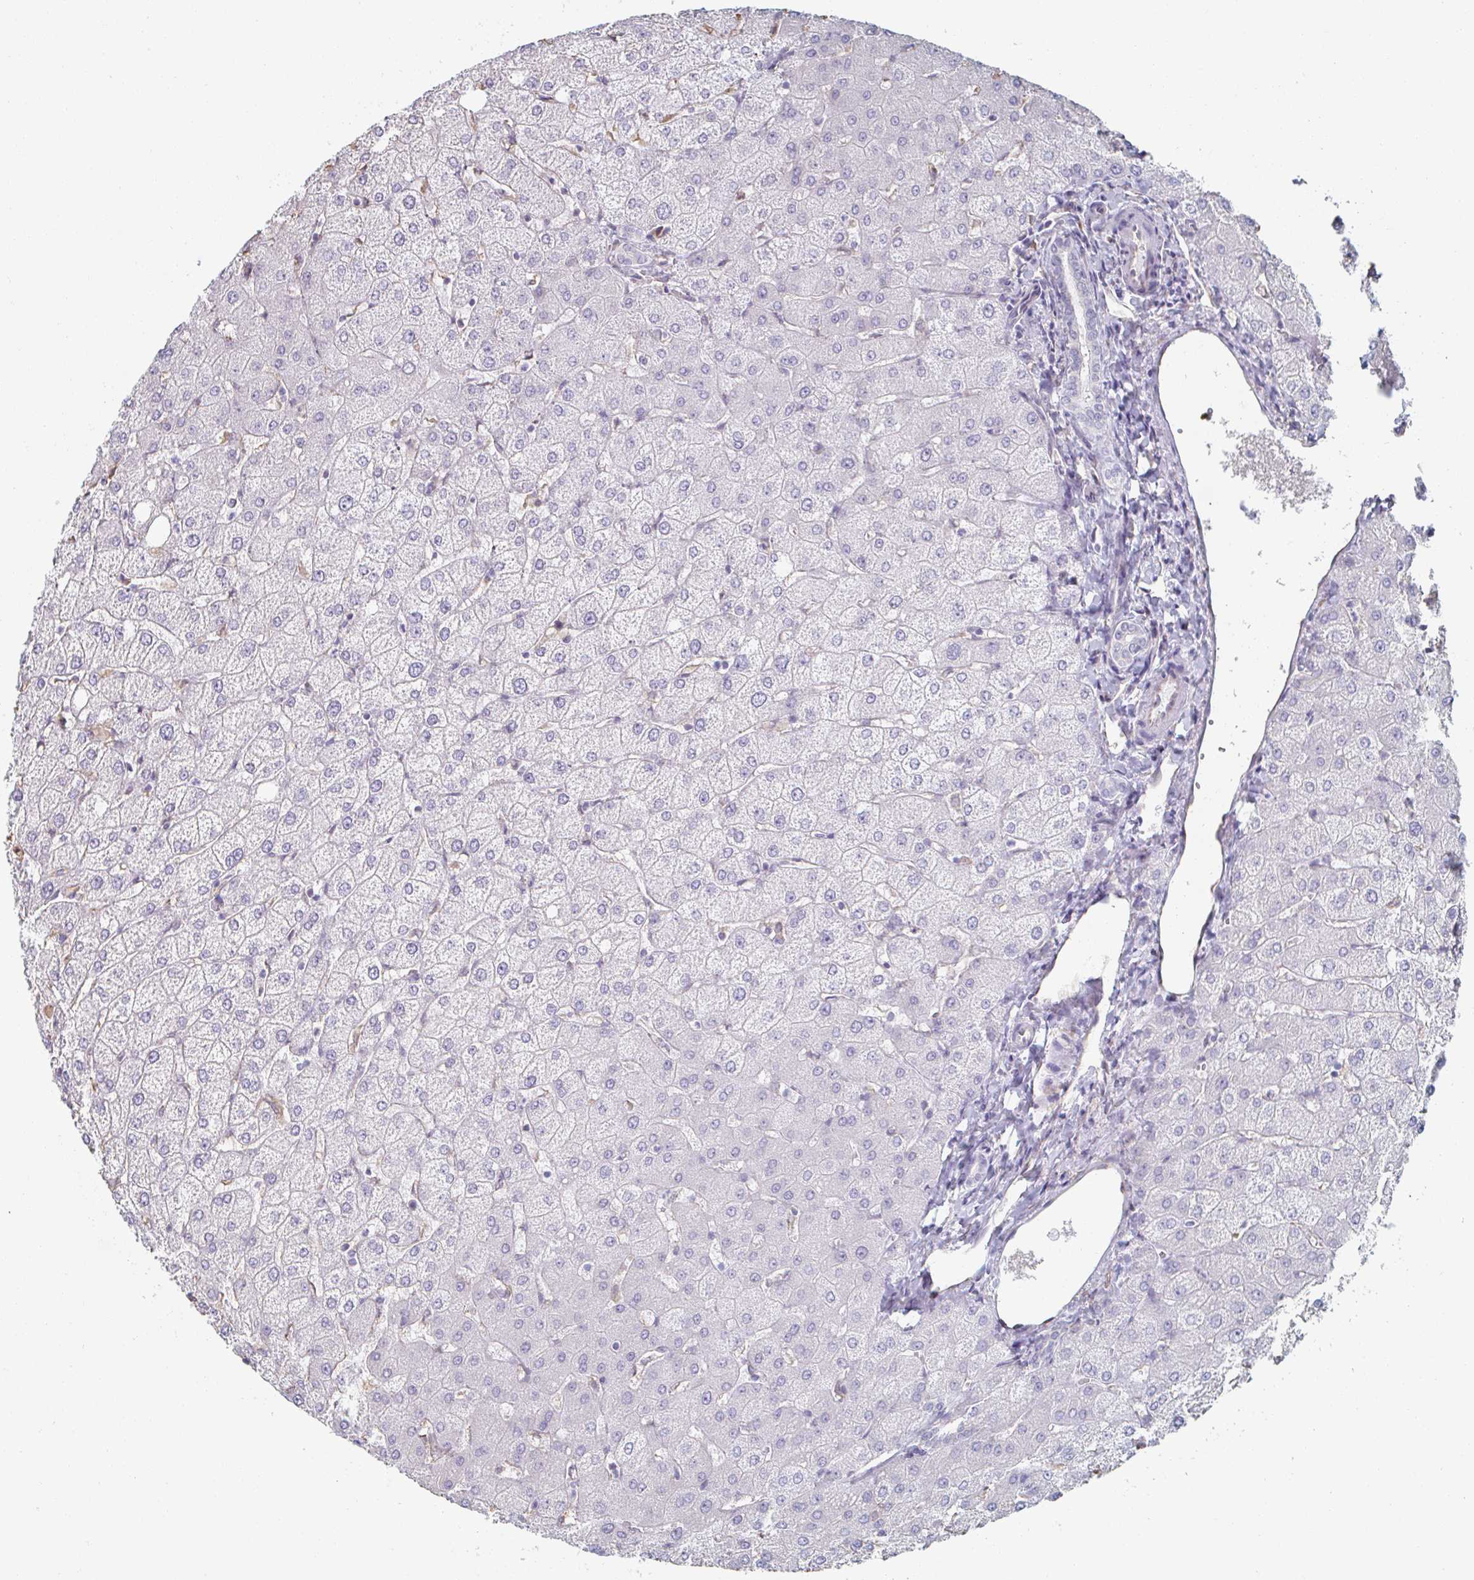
{"staining": {"intensity": "negative", "quantity": "none", "location": "none"}, "tissue": "liver", "cell_type": "Cholangiocytes", "image_type": "normal", "snomed": [{"axis": "morphology", "description": "Normal tissue, NOS"}, {"axis": "topography", "description": "Liver"}], "caption": "IHC micrograph of benign liver: liver stained with DAB reveals no significant protein staining in cholangiocytes. (Stains: DAB (3,3'-diaminobenzidine) immunohistochemistry with hematoxylin counter stain, Microscopy: brightfield microscopy at high magnification).", "gene": "RAB5IF", "patient": {"sex": "female", "age": 54}}